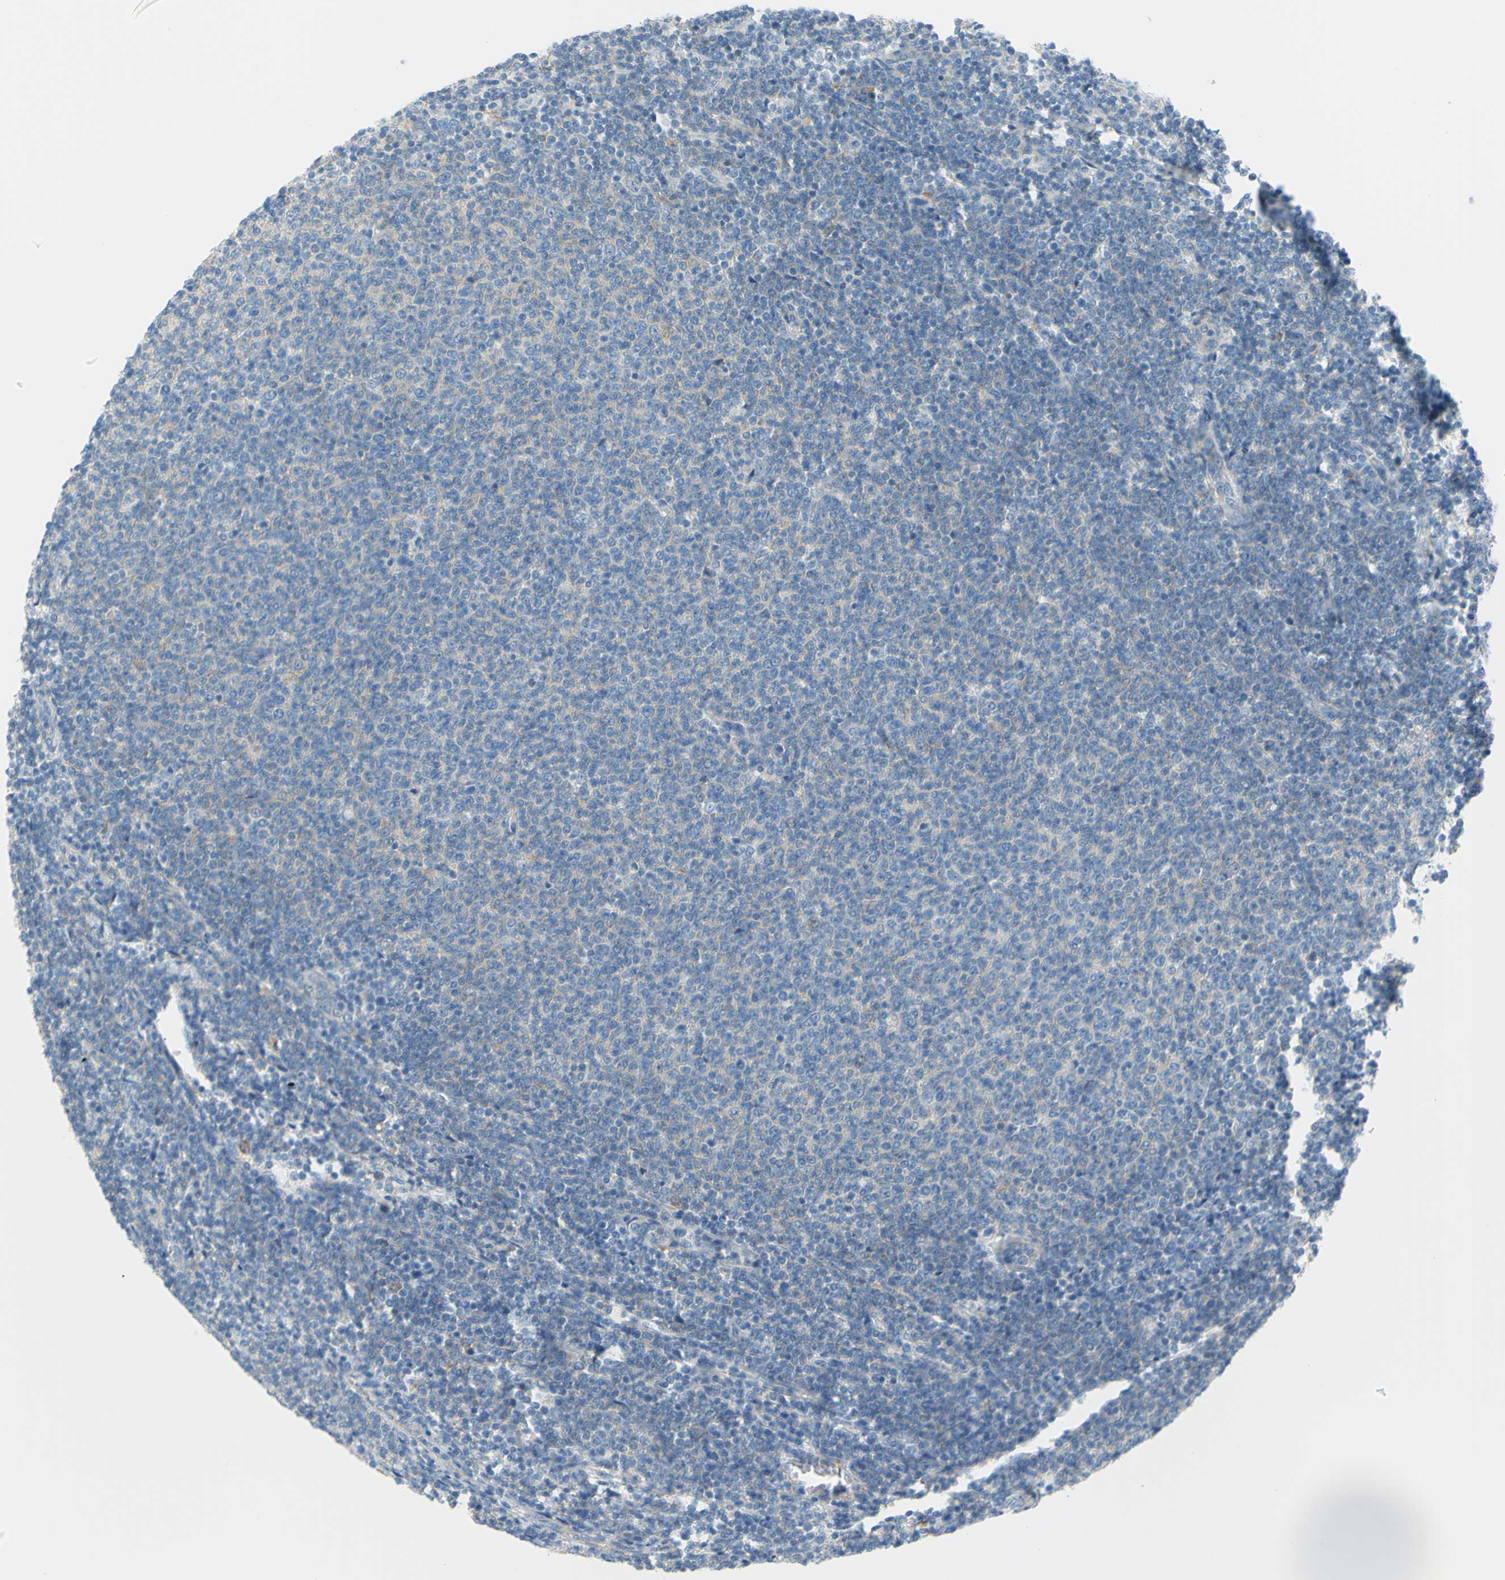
{"staining": {"intensity": "negative", "quantity": "none", "location": "none"}, "tissue": "lymphoma", "cell_type": "Tumor cells", "image_type": "cancer", "snomed": [{"axis": "morphology", "description": "Malignant lymphoma, non-Hodgkin's type, Low grade"}, {"axis": "topography", "description": "Lymph node"}], "caption": "Immunohistochemistry photomicrograph of neoplastic tissue: lymphoma stained with DAB reveals no significant protein positivity in tumor cells.", "gene": "FRMD4B", "patient": {"sex": "male", "age": 66}}